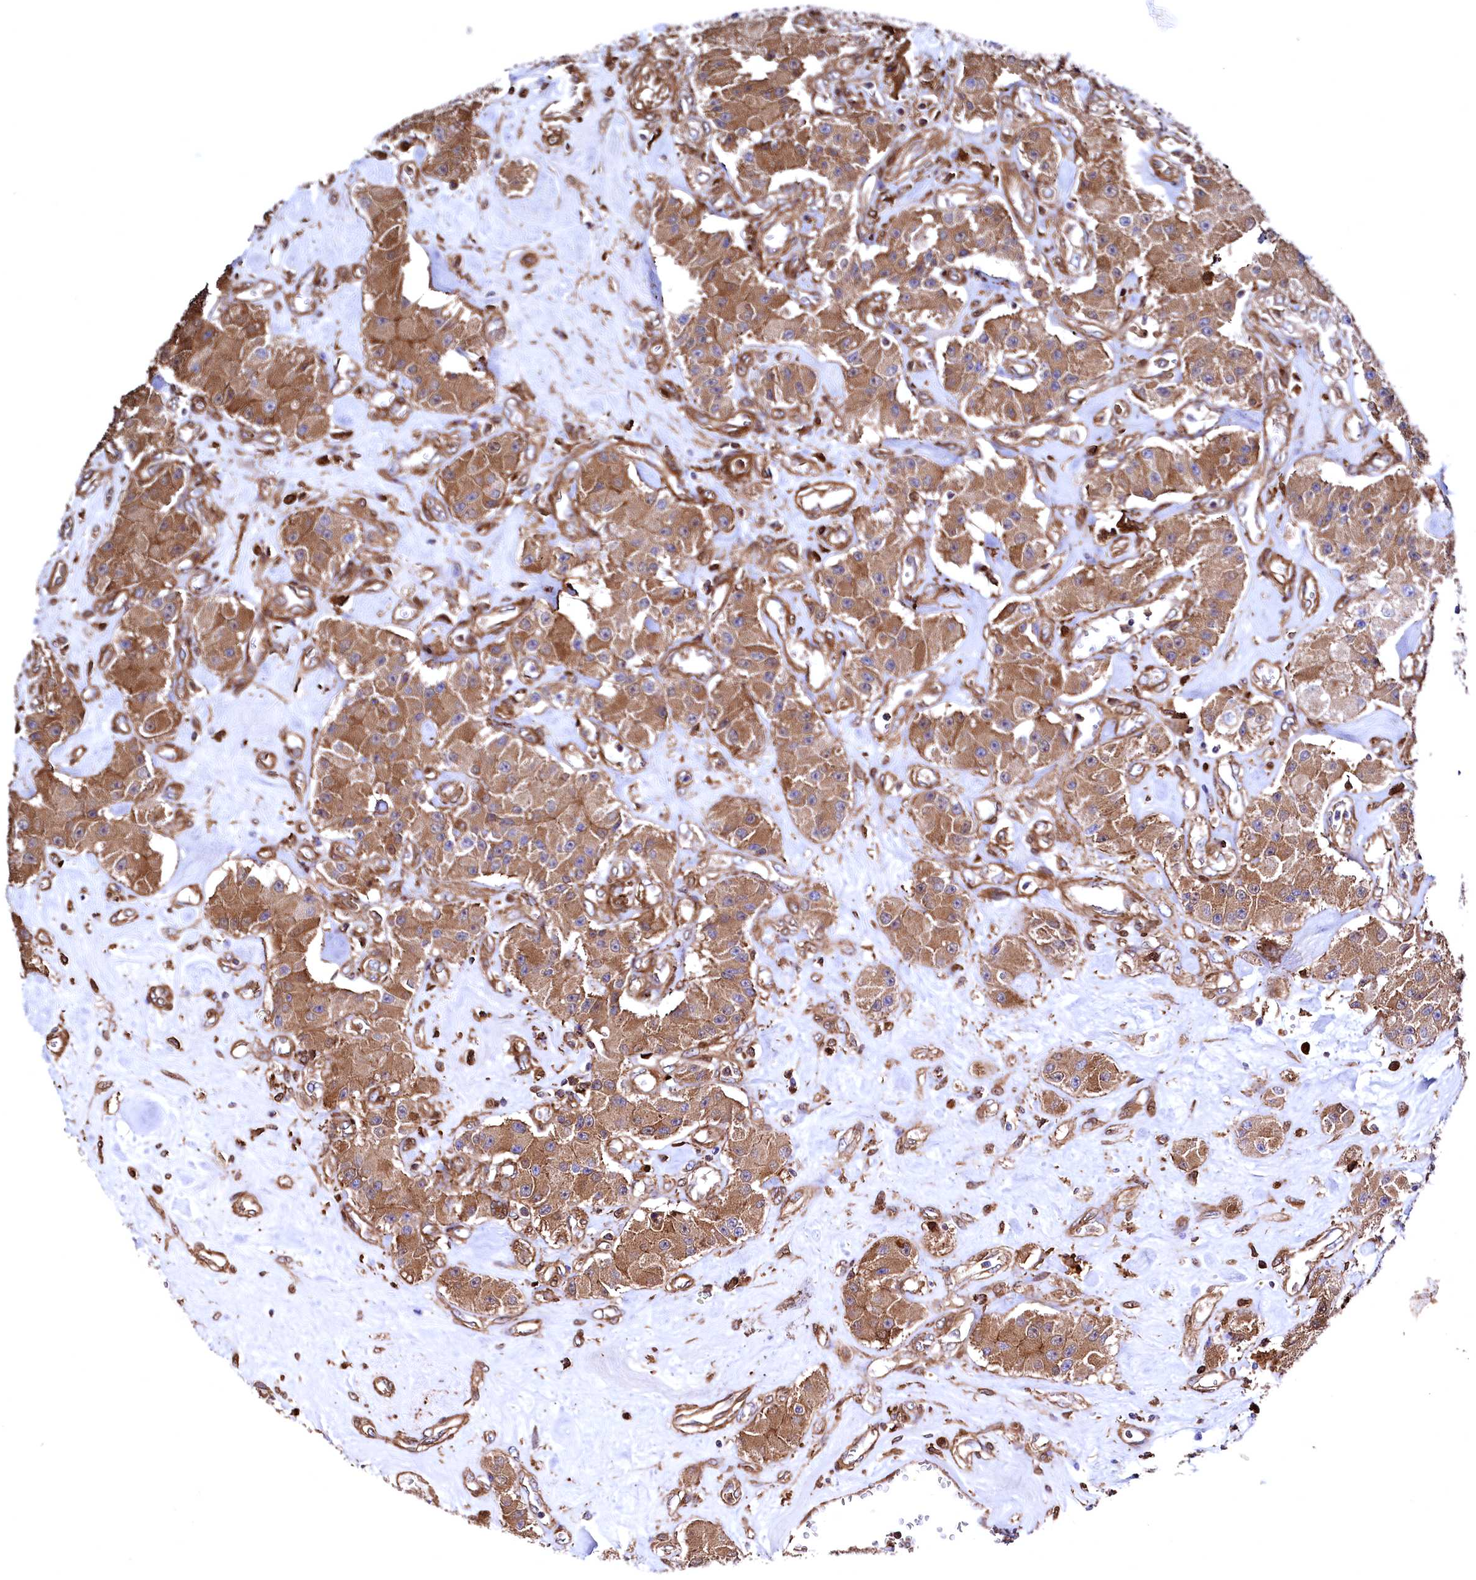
{"staining": {"intensity": "moderate", "quantity": ">75%", "location": "cytoplasmic/membranous"}, "tissue": "carcinoid", "cell_type": "Tumor cells", "image_type": "cancer", "snomed": [{"axis": "morphology", "description": "Carcinoid, malignant, NOS"}, {"axis": "topography", "description": "Pancreas"}], "caption": "Carcinoid (malignant) stained with immunohistochemistry displays moderate cytoplasmic/membranous positivity in about >75% of tumor cells.", "gene": "STAMBPL1", "patient": {"sex": "male", "age": 41}}